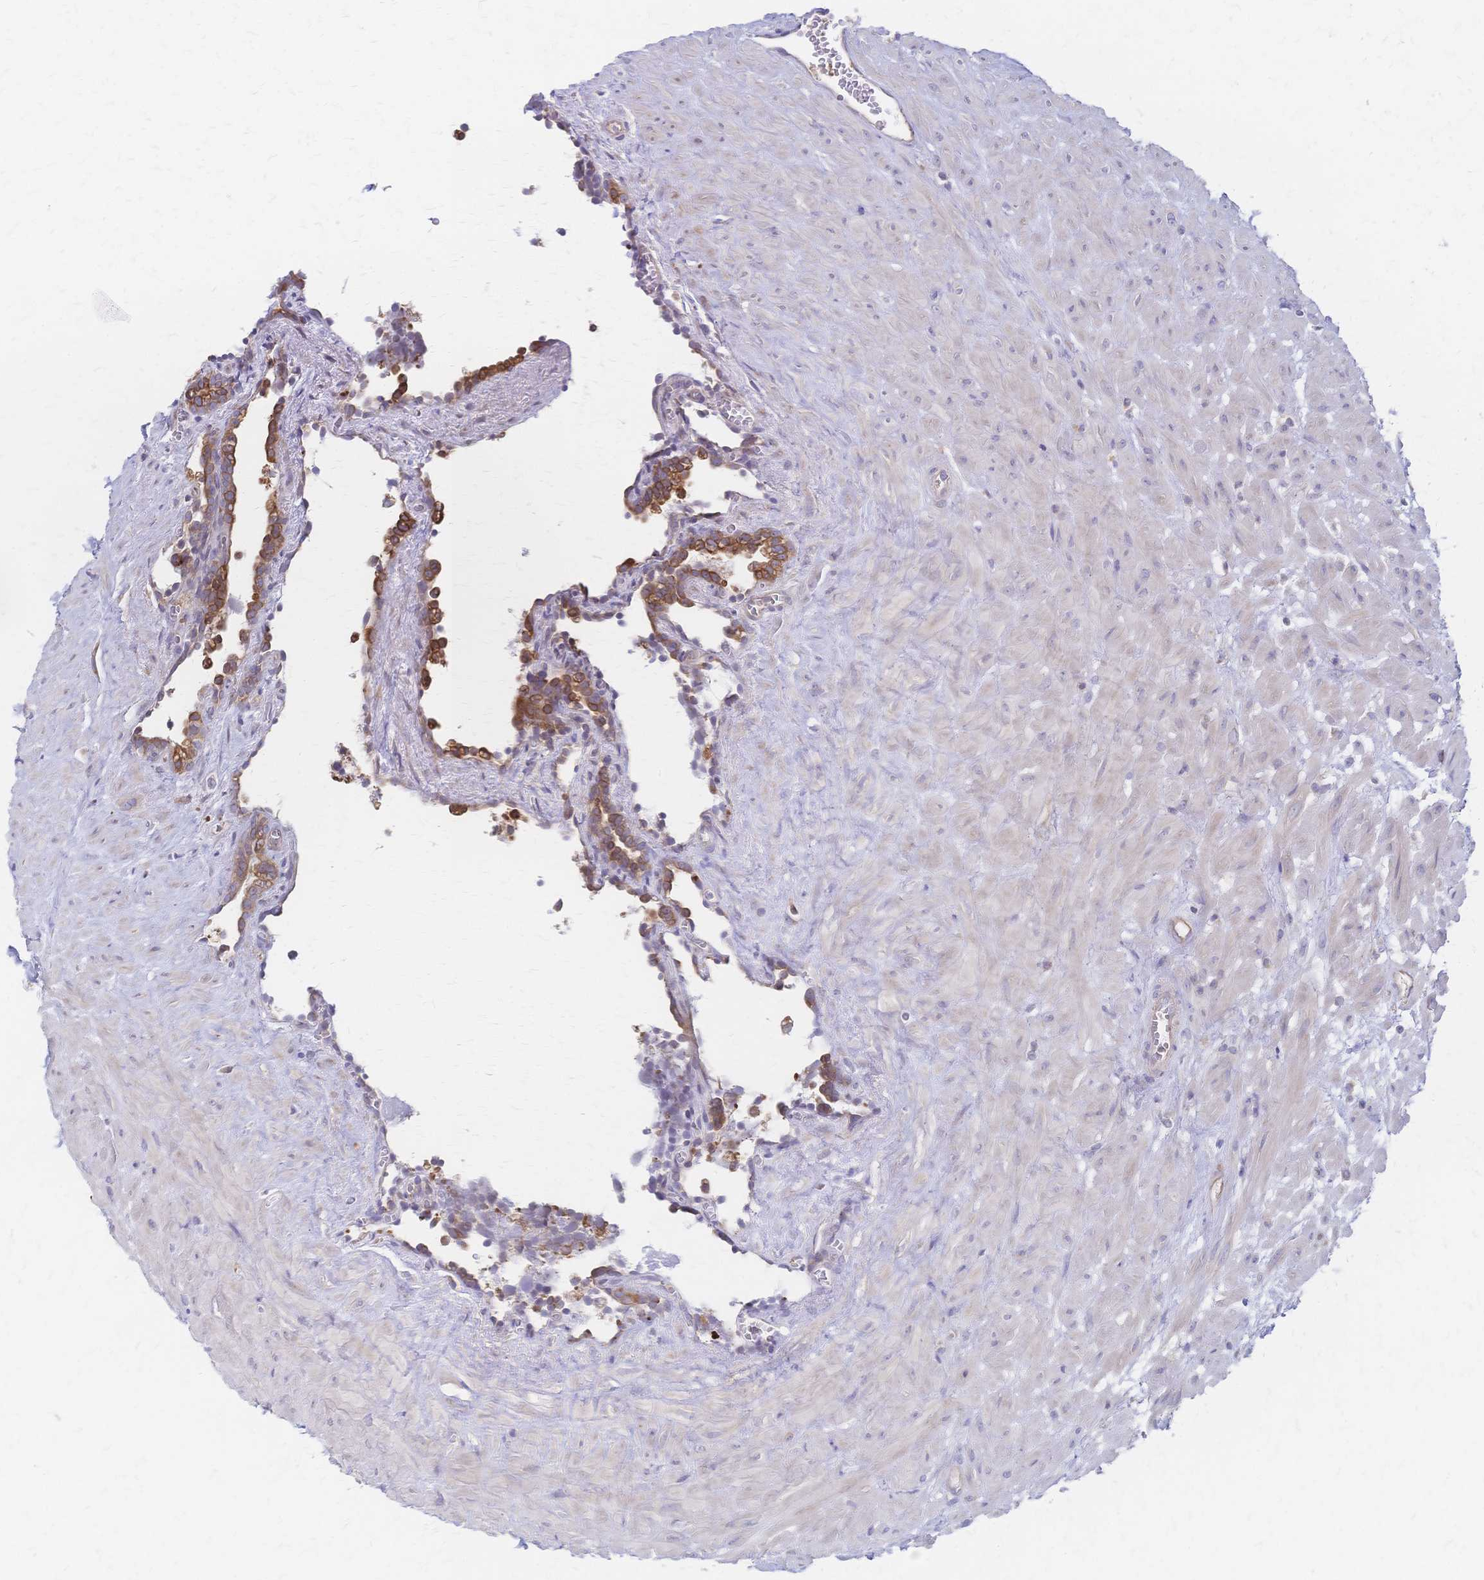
{"staining": {"intensity": "strong", "quantity": "25%-75%", "location": "cytoplasmic/membranous"}, "tissue": "seminal vesicle", "cell_type": "Glandular cells", "image_type": "normal", "snomed": [{"axis": "morphology", "description": "Normal tissue, NOS"}, {"axis": "topography", "description": "Seminal veicle"}], "caption": "Immunohistochemistry (IHC) staining of normal seminal vesicle, which reveals high levels of strong cytoplasmic/membranous expression in about 25%-75% of glandular cells indicating strong cytoplasmic/membranous protein staining. The staining was performed using DAB (3,3'-diaminobenzidine) (brown) for protein detection and nuclei were counterstained in hematoxylin (blue).", "gene": "CYB5A", "patient": {"sex": "male", "age": 76}}